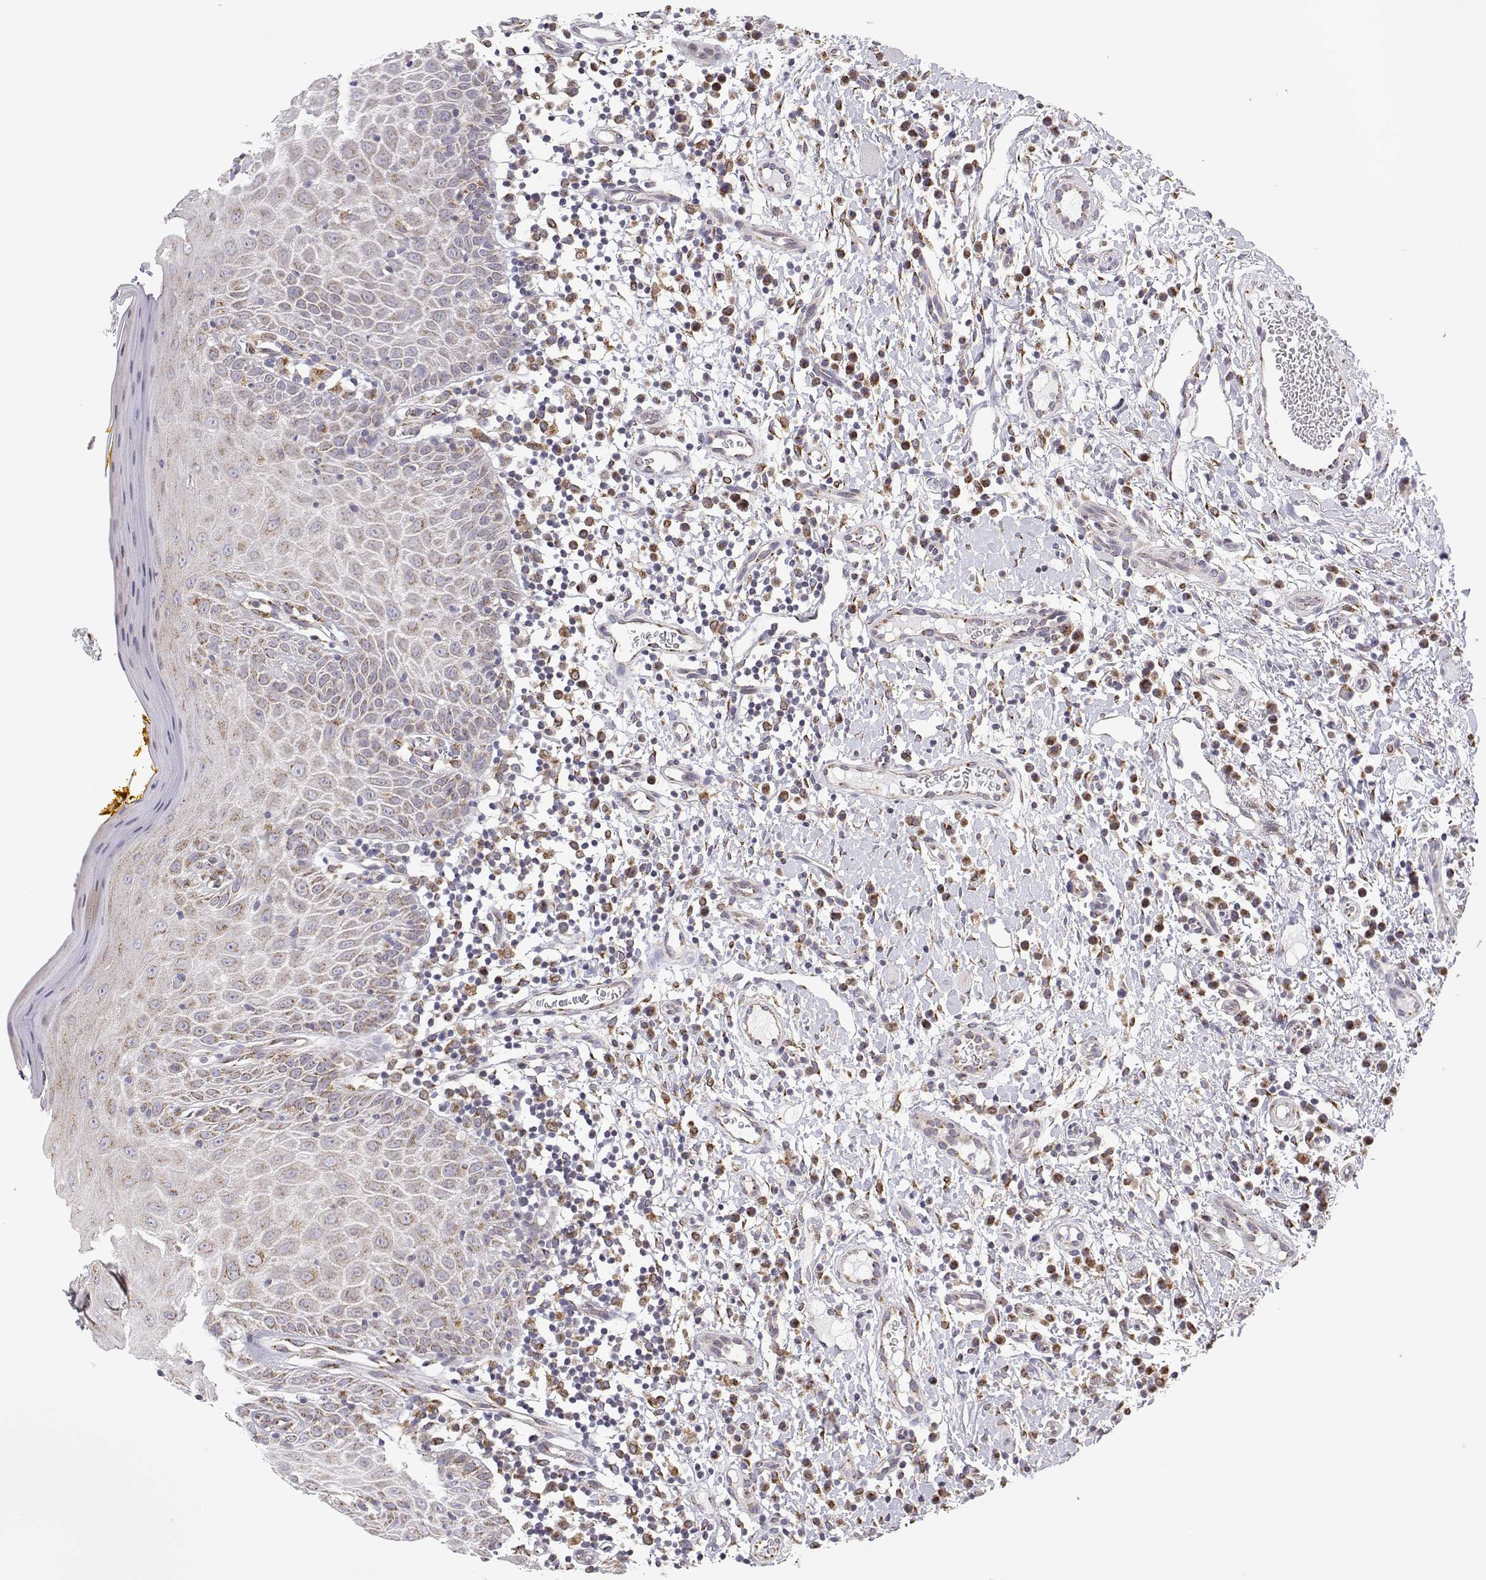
{"staining": {"intensity": "moderate", "quantity": "<25%", "location": "cytoplasmic/membranous"}, "tissue": "oral mucosa", "cell_type": "Squamous epithelial cells", "image_type": "normal", "snomed": [{"axis": "morphology", "description": "Normal tissue, NOS"}, {"axis": "topography", "description": "Oral tissue"}, {"axis": "topography", "description": "Tounge, NOS"}], "caption": "Squamous epithelial cells display moderate cytoplasmic/membranous expression in about <25% of cells in unremarkable oral mucosa.", "gene": "STARD13", "patient": {"sex": "female", "age": 58}}